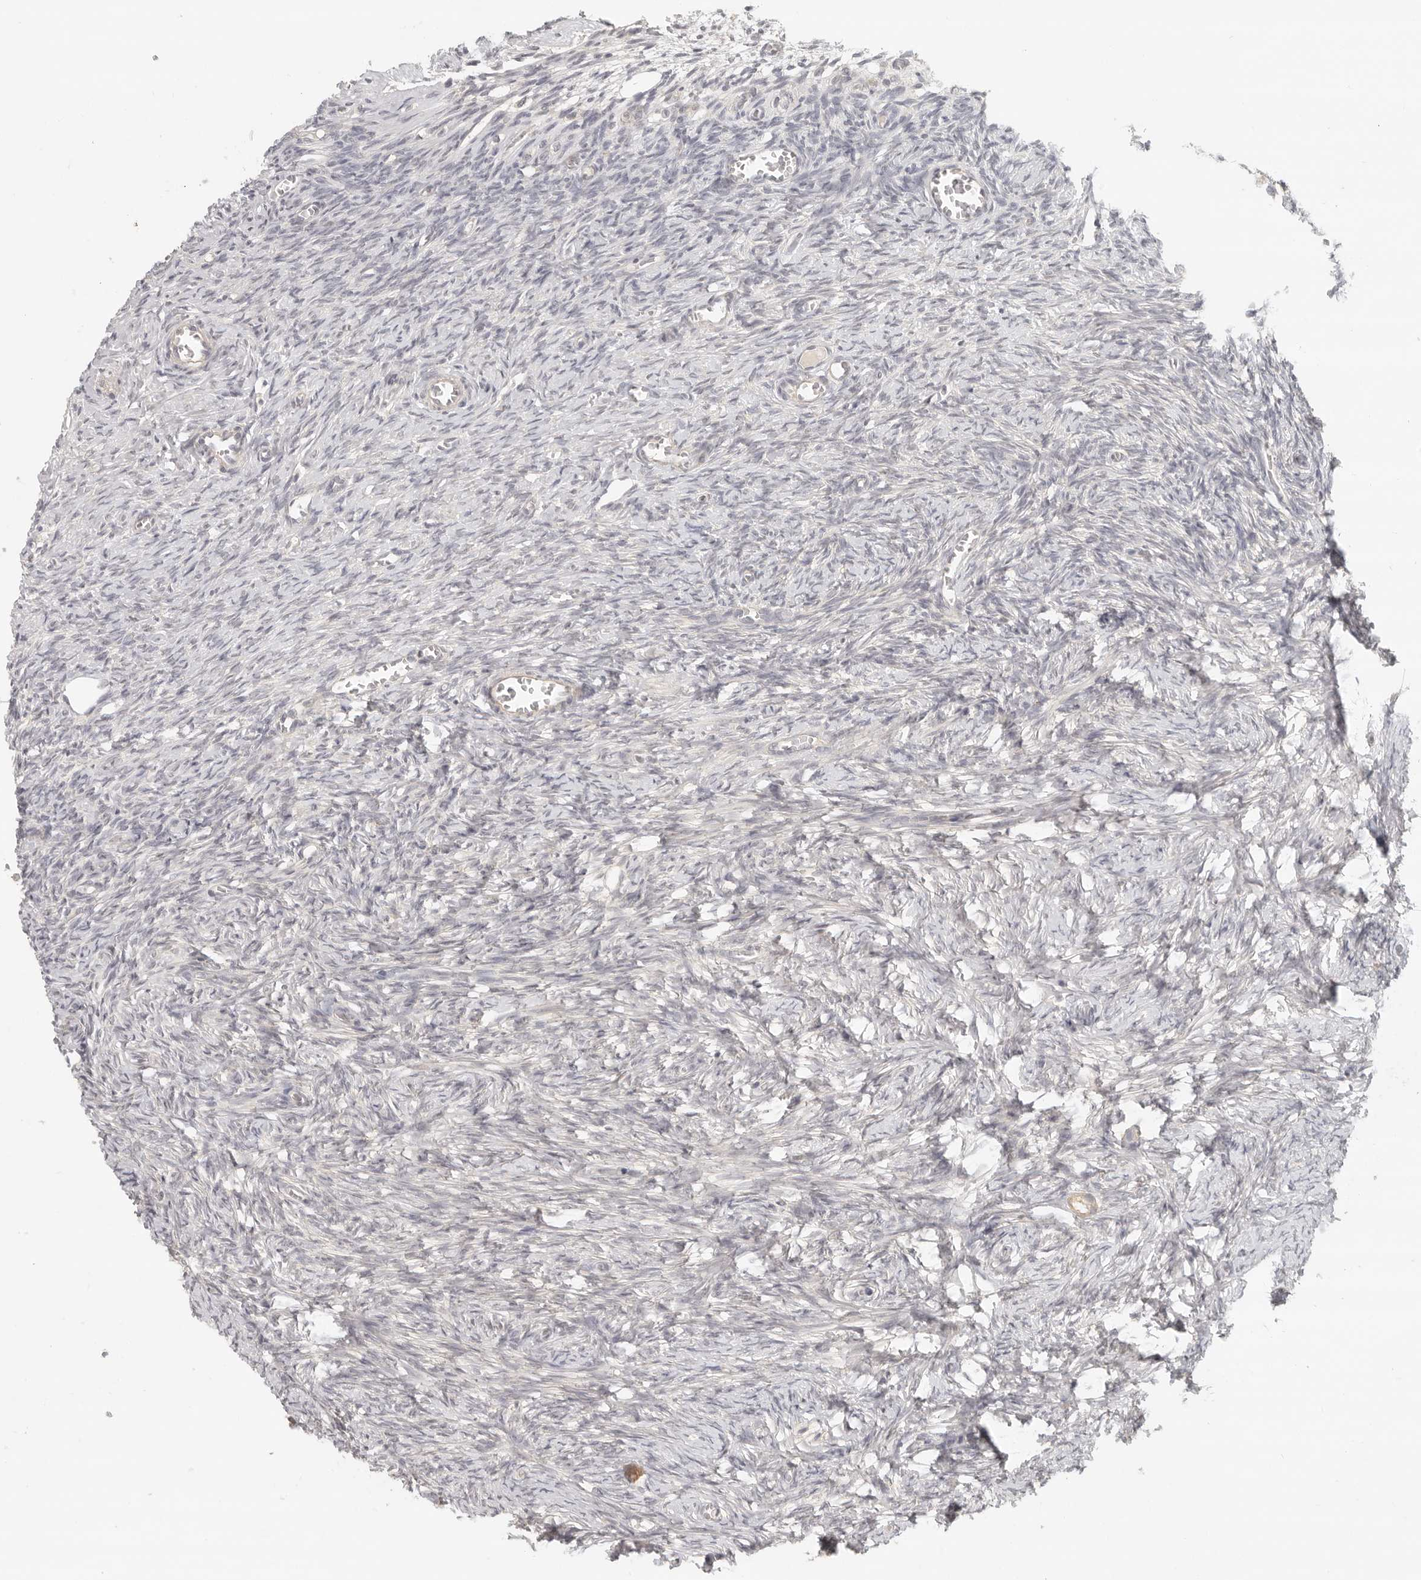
{"staining": {"intensity": "weak", "quantity": ">75%", "location": "cytoplasmic/membranous"}, "tissue": "ovary", "cell_type": "Follicle cells", "image_type": "normal", "snomed": [{"axis": "morphology", "description": "Normal tissue, NOS"}, {"axis": "topography", "description": "Ovary"}], "caption": "Approximately >75% of follicle cells in benign human ovary show weak cytoplasmic/membranous protein staining as visualized by brown immunohistochemical staining.", "gene": "AHDC1", "patient": {"sex": "female", "age": 27}}